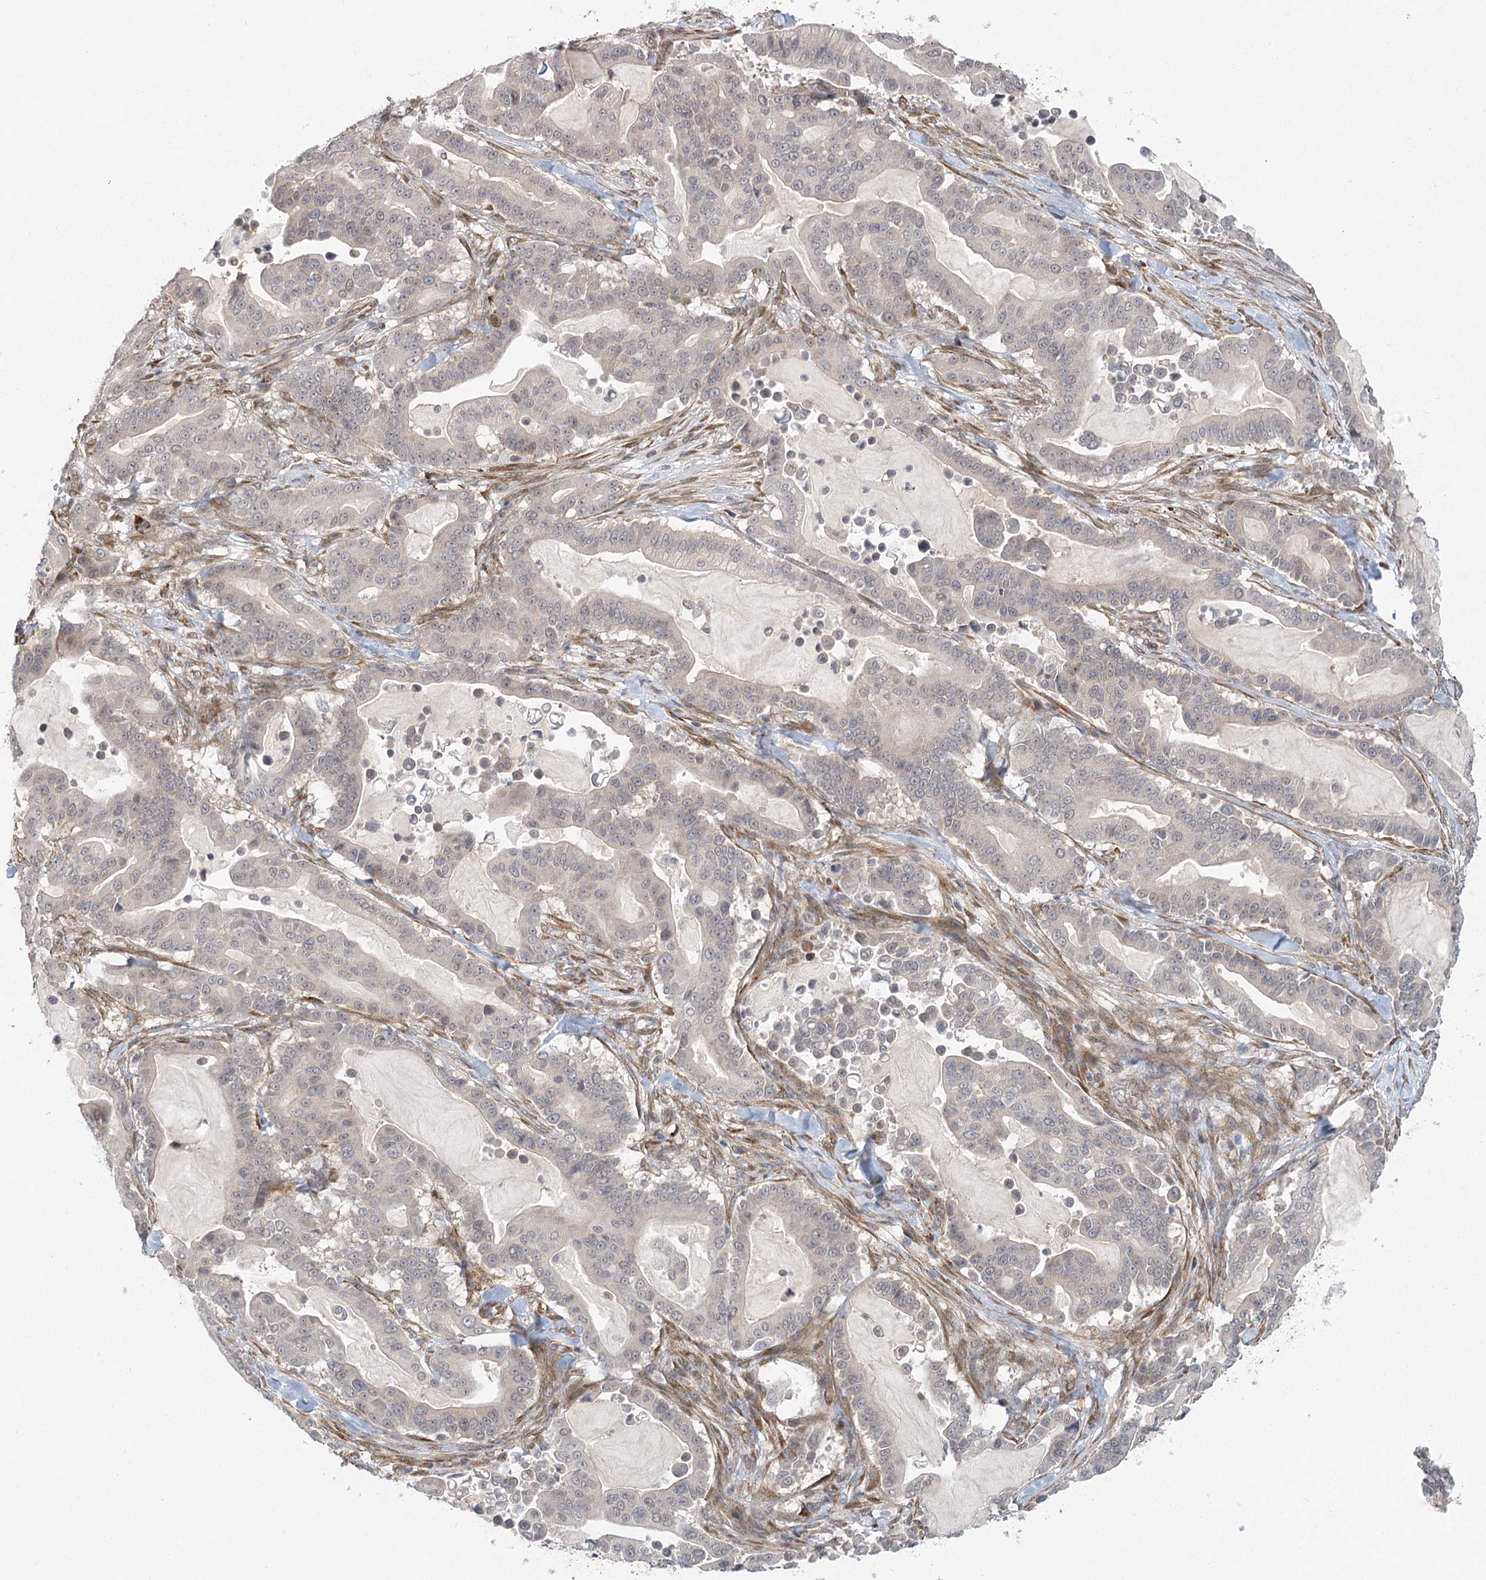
{"staining": {"intensity": "negative", "quantity": "none", "location": "none"}, "tissue": "pancreatic cancer", "cell_type": "Tumor cells", "image_type": "cancer", "snomed": [{"axis": "morphology", "description": "Adenocarcinoma, NOS"}, {"axis": "topography", "description": "Pancreas"}], "caption": "Pancreatic cancer stained for a protein using IHC exhibits no expression tumor cells.", "gene": "MED28", "patient": {"sex": "male", "age": 63}}